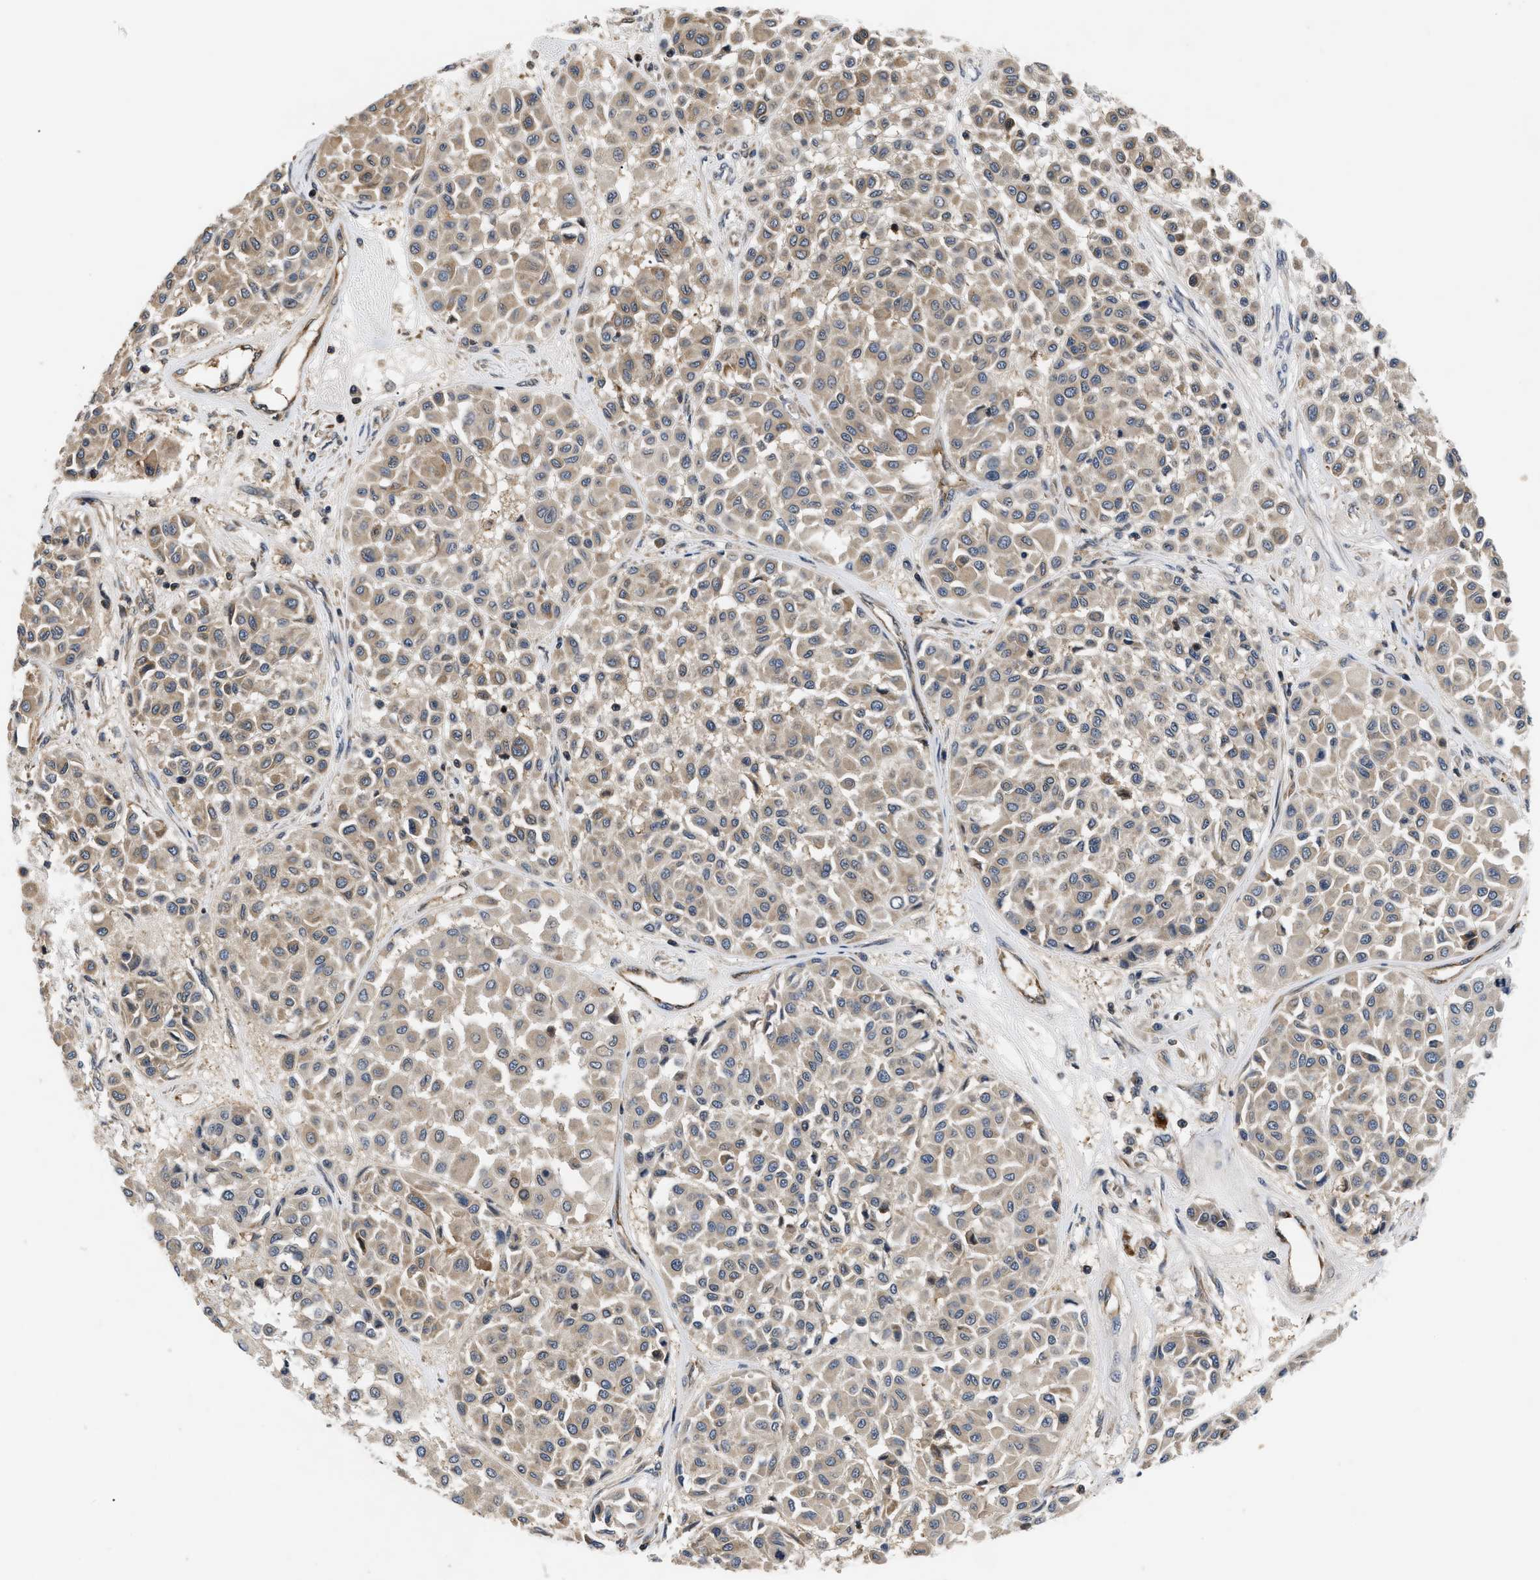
{"staining": {"intensity": "weak", "quantity": "25%-75%", "location": "cytoplasmic/membranous"}, "tissue": "melanoma", "cell_type": "Tumor cells", "image_type": "cancer", "snomed": [{"axis": "morphology", "description": "Malignant melanoma, Metastatic site"}, {"axis": "topography", "description": "Soft tissue"}], "caption": "Immunohistochemical staining of malignant melanoma (metastatic site) shows low levels of weak cytoplasmic/membranous protein positivity in about 25%-75% of tumor cells. (DAB (3,3'-diaminobenzidine) IHC with brightfield microscopy, high magnification).", "gene": "HMGCR", "patient": {"sex": "male", "age": 41}}